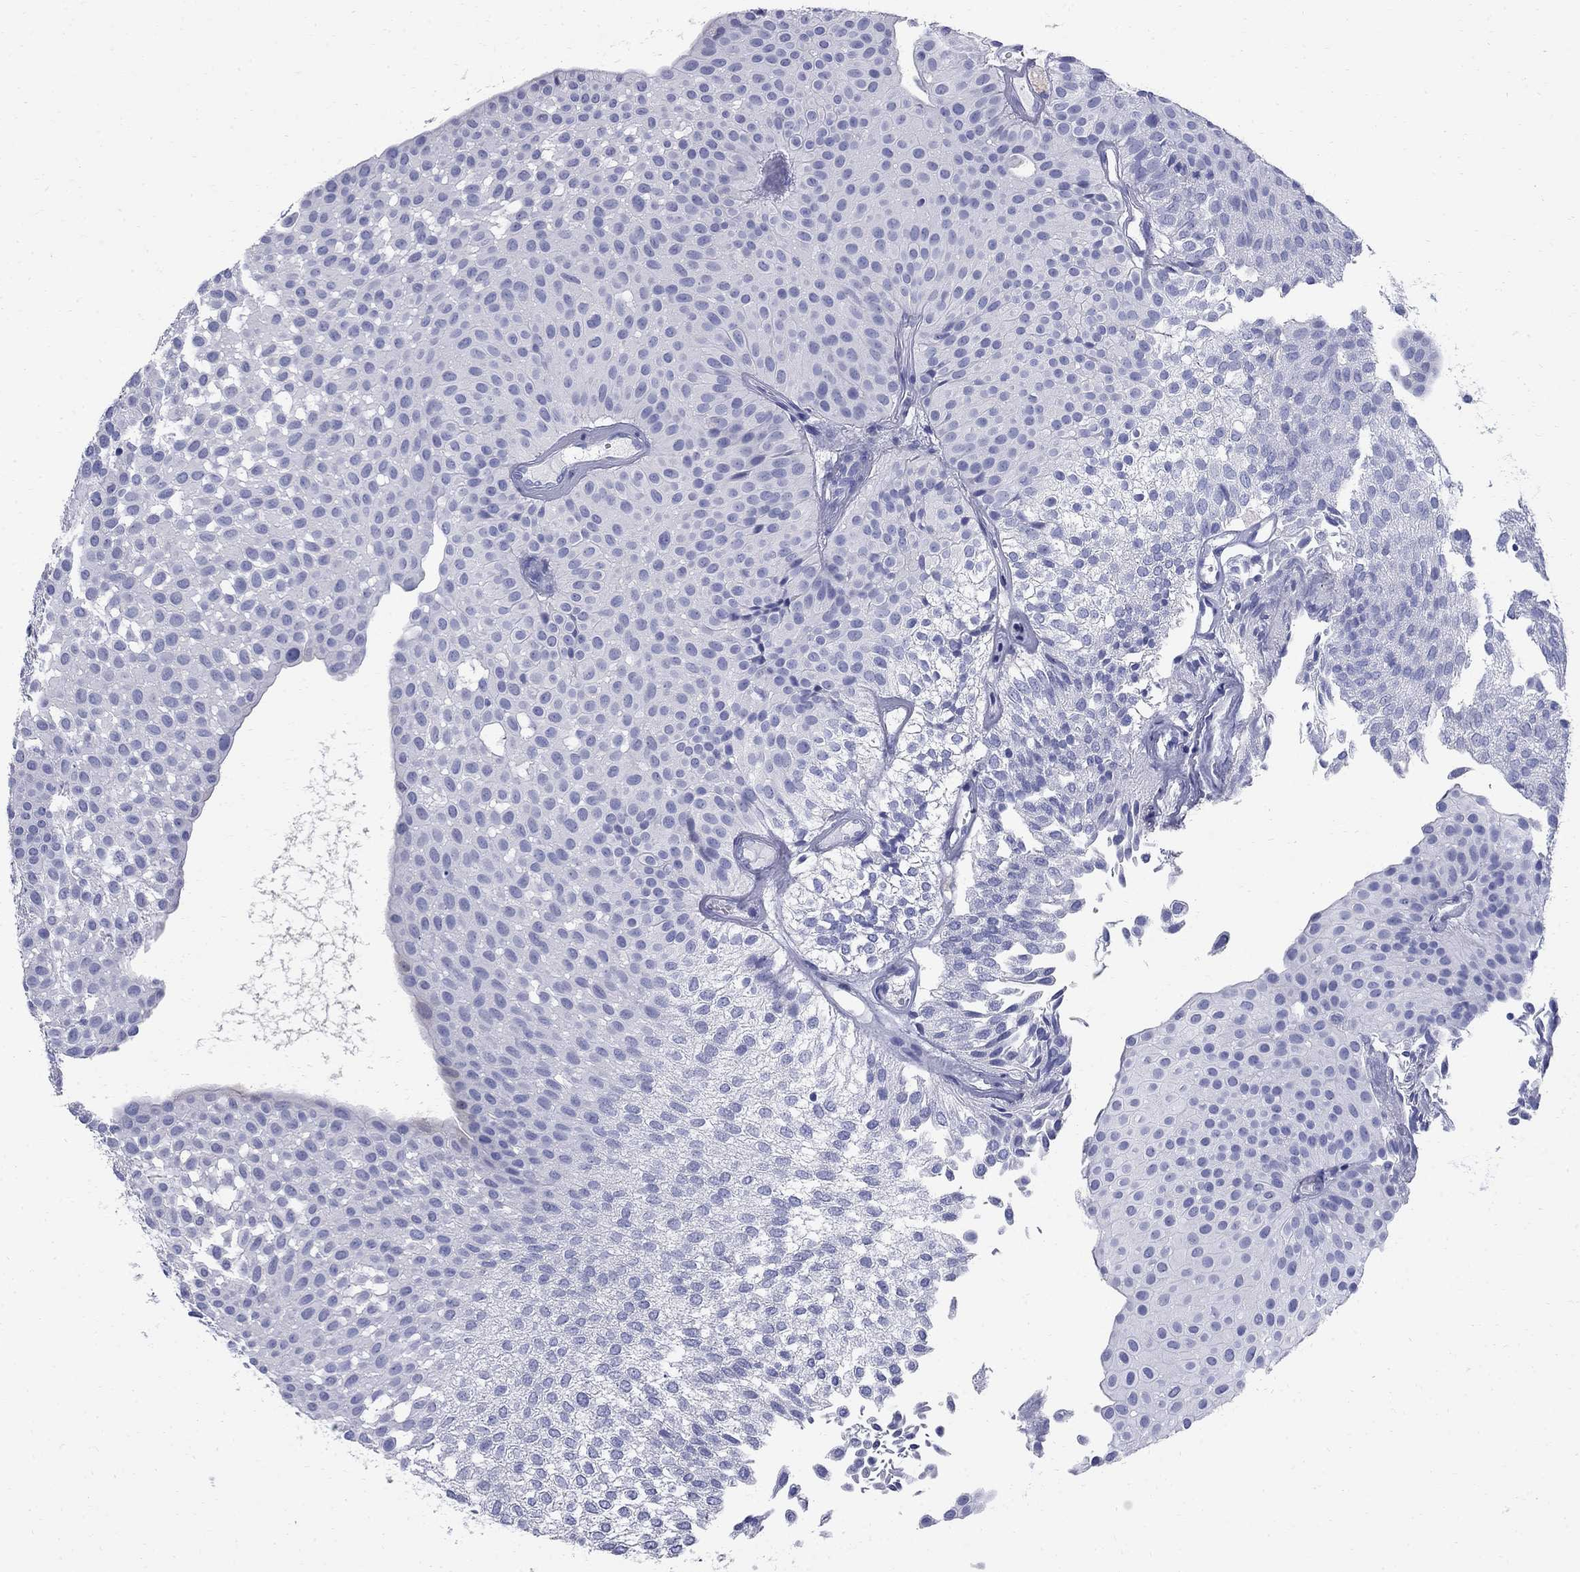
{"staining": {"intensity": "negative", "quantity": "none", "location": "none"}, "tissue": "urothelial cancer", "cell_type": "Tumor cells", "image_type": "cancer", "snomed": [{"axis": "morphology", "description": "Urothelial carcinoma, Low grade"}, {"axis": "topography", "description": "Urinary bladder"}], "caption": "There is no significant expression in tumor cells of urothelial cancer.", "gene": "SERPINB2", "patient": {"sex": "male", "age": 64}}